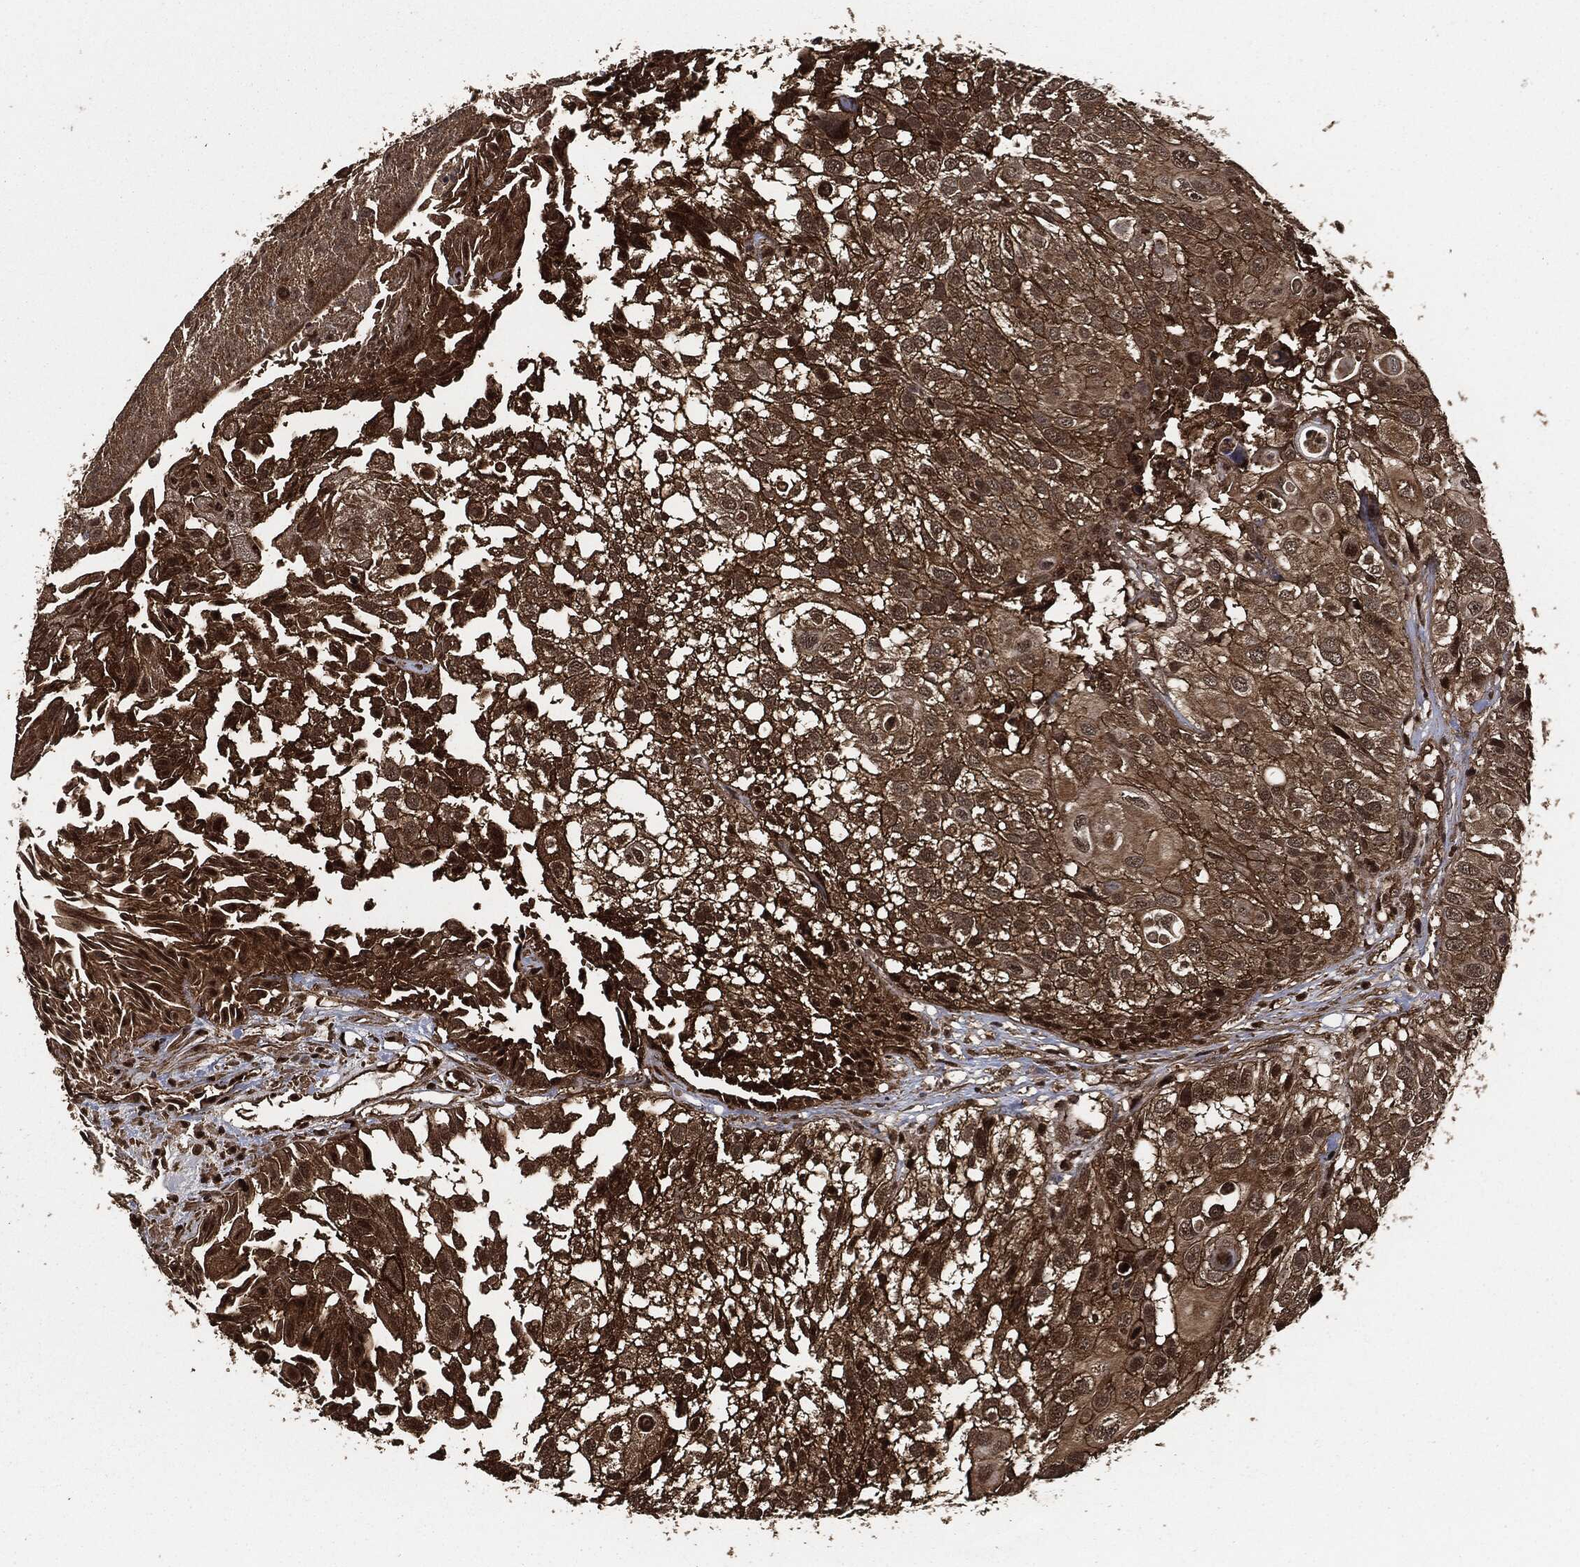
{"staining": {"intensity": "strong", "quantity": ">75%", "location": "cytoplasmic/membranous"}, "tissue": "urothelial cancer", "cell_type": "Tumor cells", "image_type": "cancer", "snomed": [{"axis": "morphology", "description": "Urothelial carcinoma, High grade"}, {"axis": "topography", "description": "Urinary bladder"}], "caption": "Immunohistochemical staining of human high-grade urothelial carcinoma displays high levels of strong cytoplasmic/membranous protein expression in about >75% of tumor cells.", "gene": "HRAS", "patient": {"sex": "female", "age": 79}}